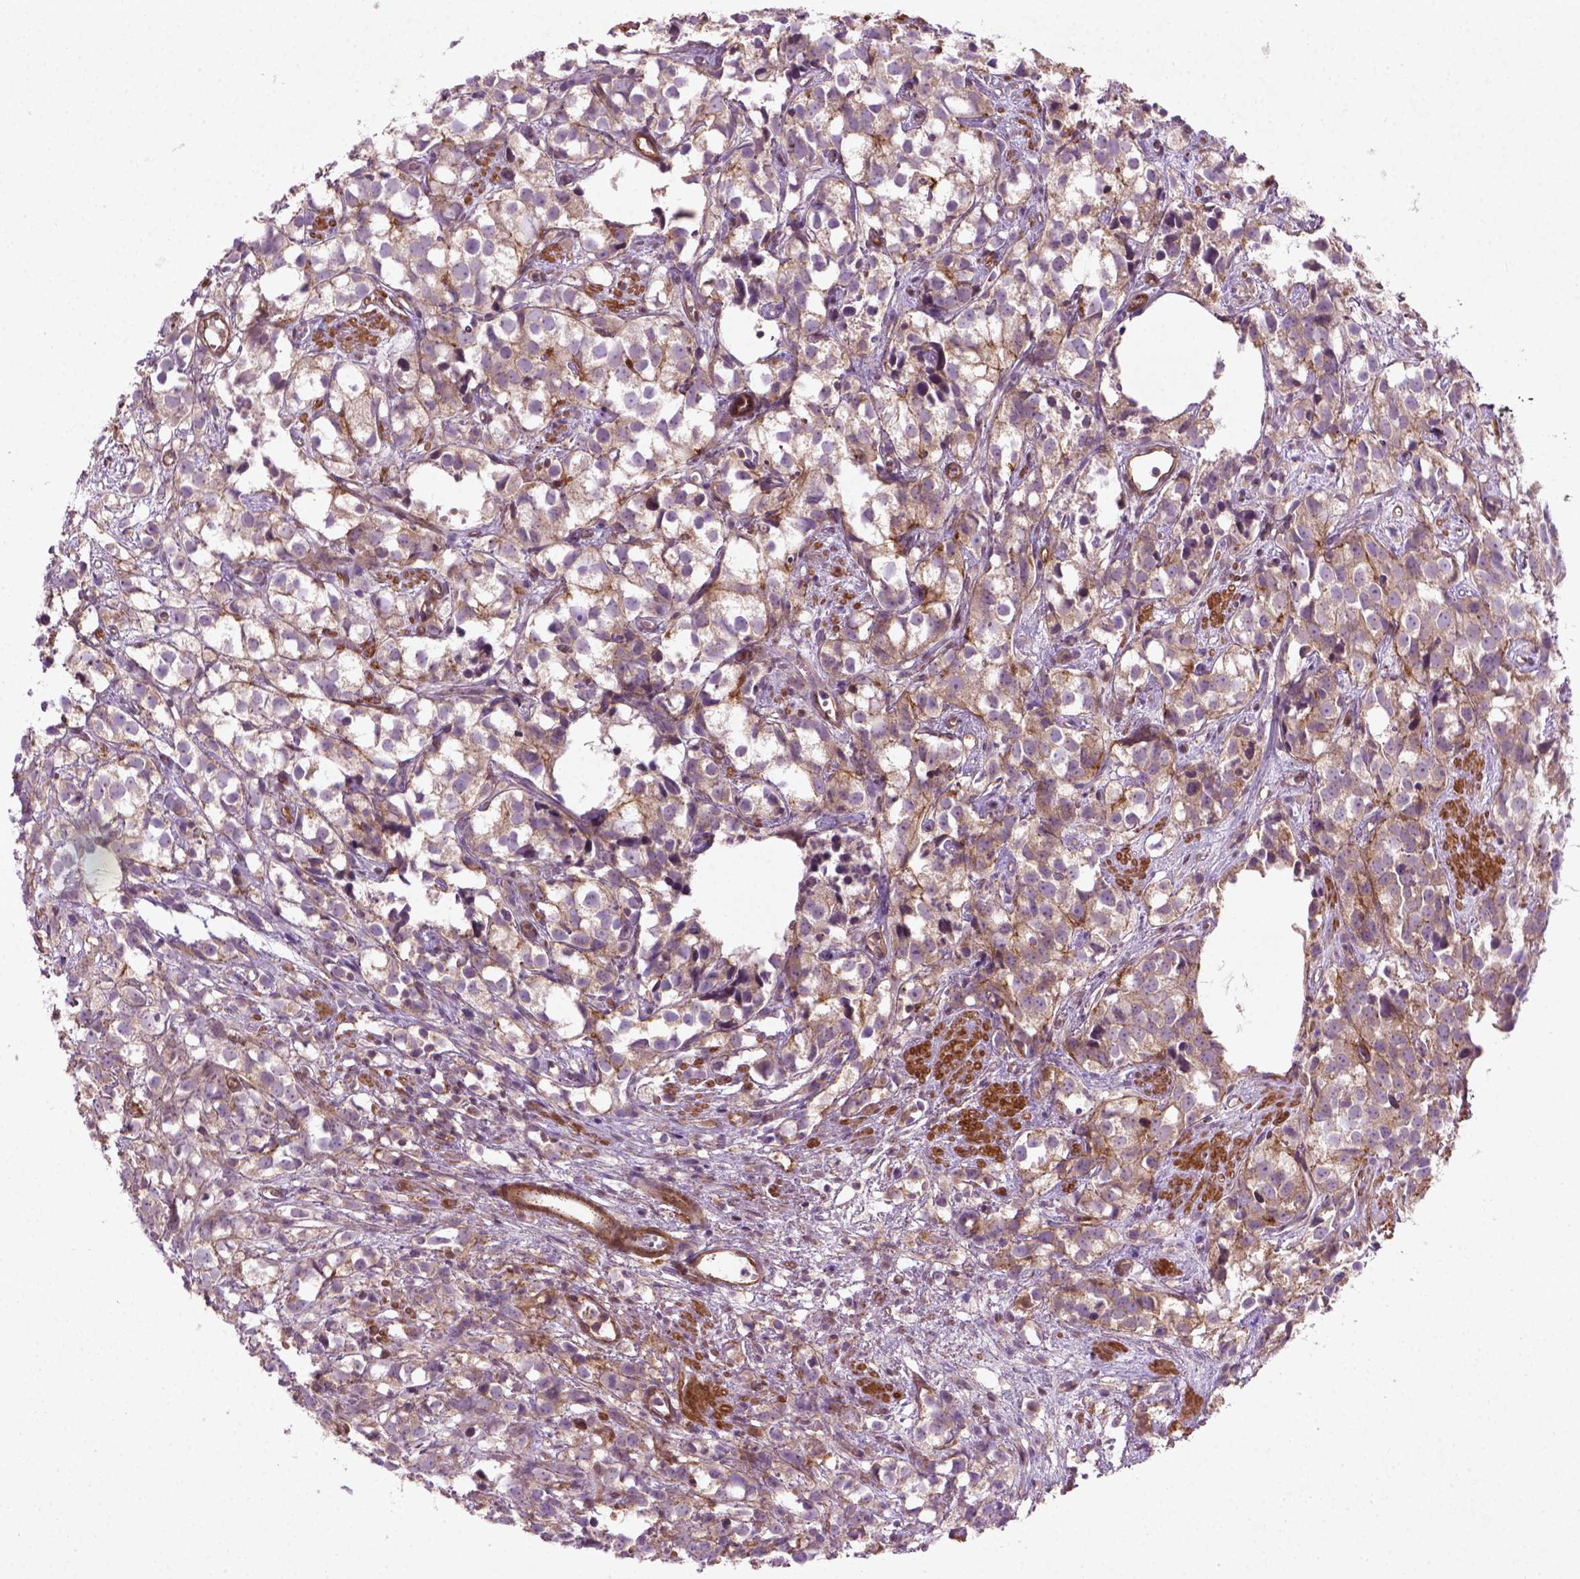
{"staining": {"intensity": "weak", "quantity": "25%-75%", "location": "cytoplasmic/membranous"}, "tissue": "prostate cancer", "cell_type": "Tumor cells", "image_type": "cancer", "snomed": [{"axis": "morphology", "description": "Adenocarcinoma, High grade"}, {"axis": "topography", "description": "Prostate"}], "caption": "A low amount of weak cytoplasmic/membranous positivity is identified in approximately 25%-75% of tumor cells in prostate cancer (adenocarcinoma (high-grade)) tissue.", "gene": "TCHP", "patient": {"sex": "male", "age": 68}}